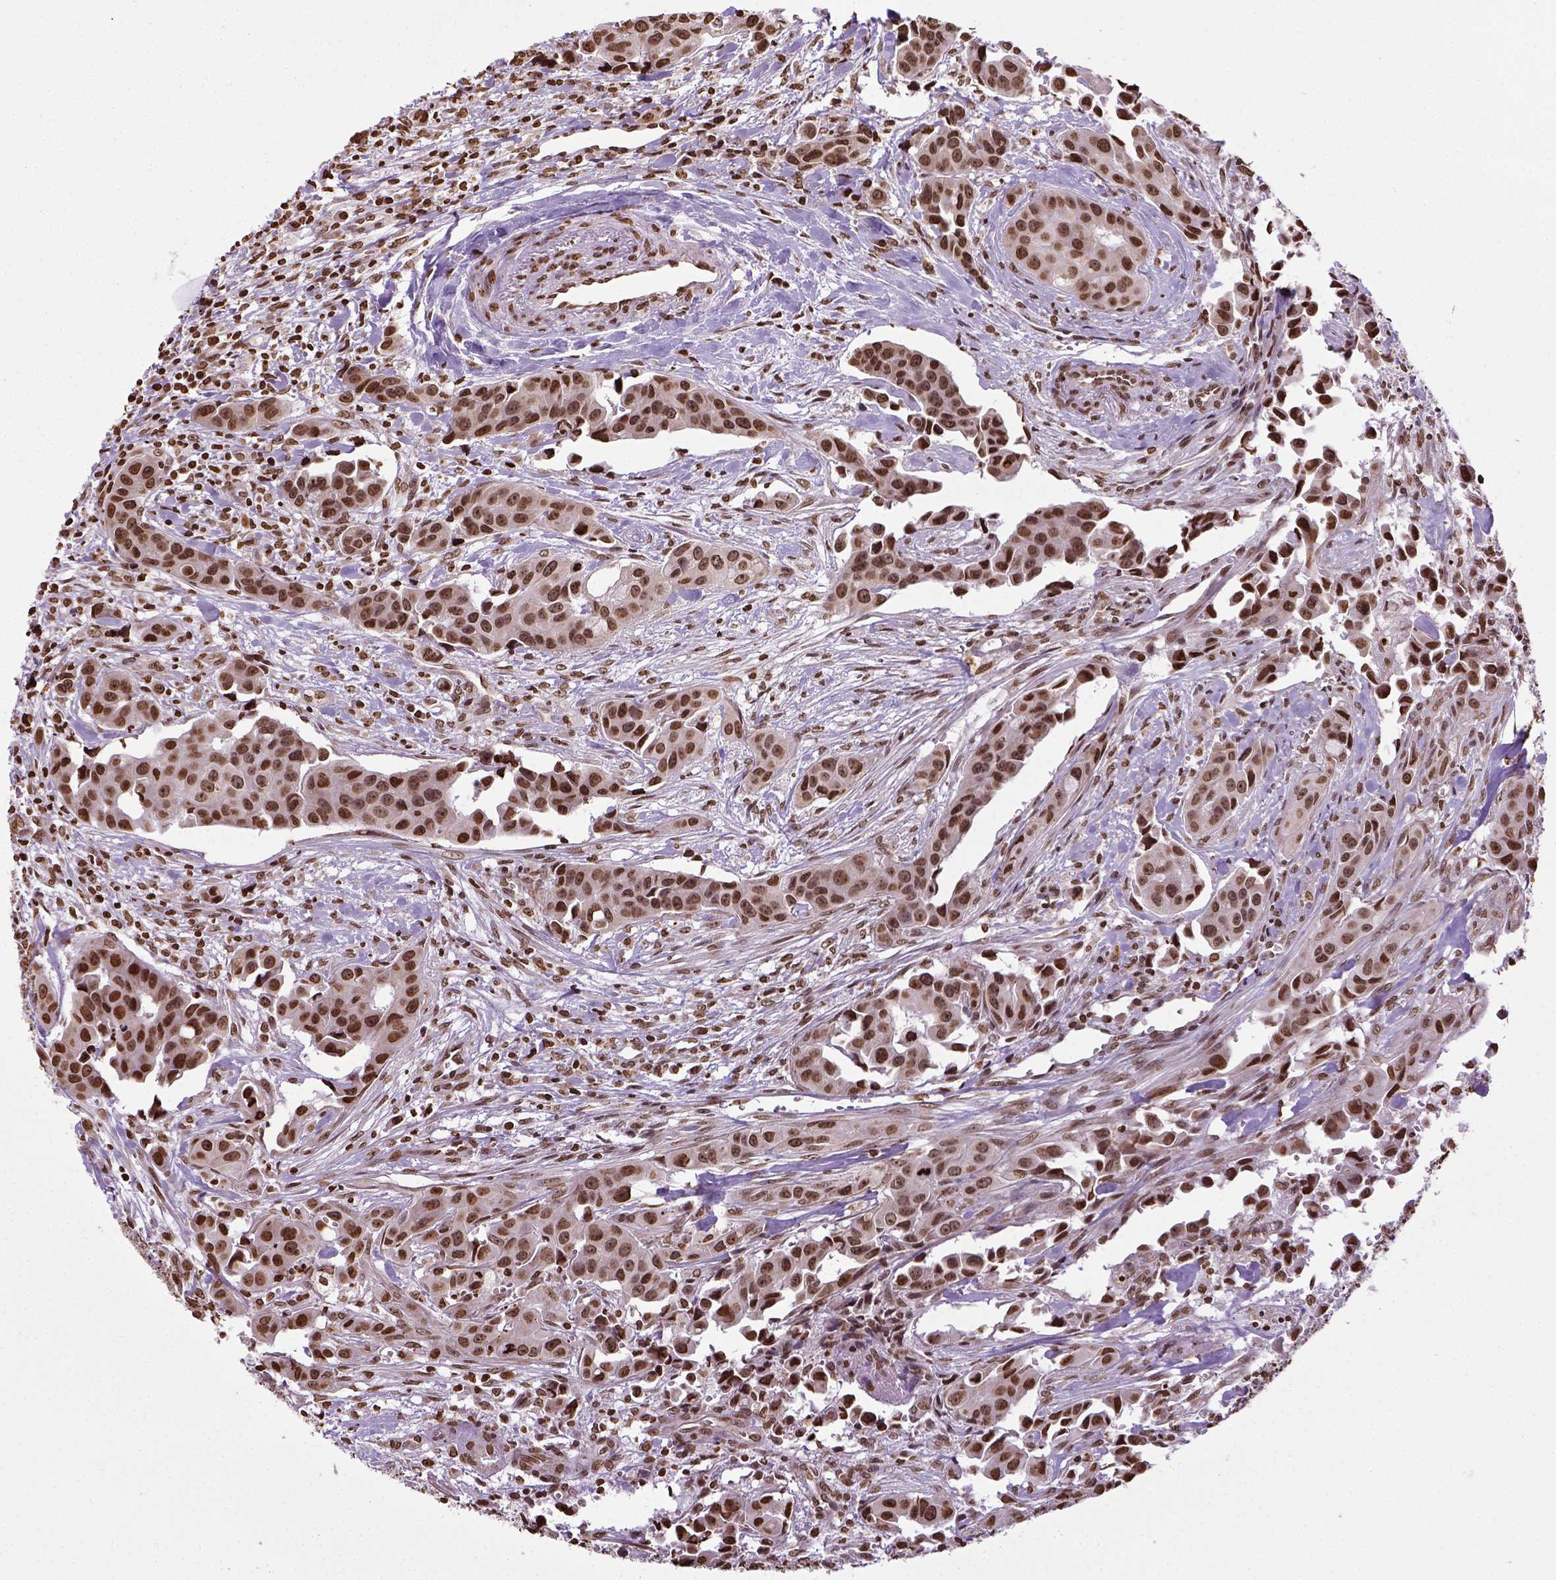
{"staining": {"intensity": "moderate", "quantity": ">75%", "location": "nuclear"}, "tissue": "head and neck cancer", "cell_type": "Tumor cells", "image_type": "cancer", "snomed": [{"axis": "morphology", "description": "Adenocarcinoma, NOS"}, {"axis": "topography", "description": "Head-Neck"}], "caption": "Head and neck cancer (adenocarcinoma) tissue demonstrates moderate nuclear expression in about >75% of tumor cells (brown staining indicates protein expression, while blue staining denotes nuclei).", "gene": "ZNF75D", "patient": {"sex": "male", "age": 76}}